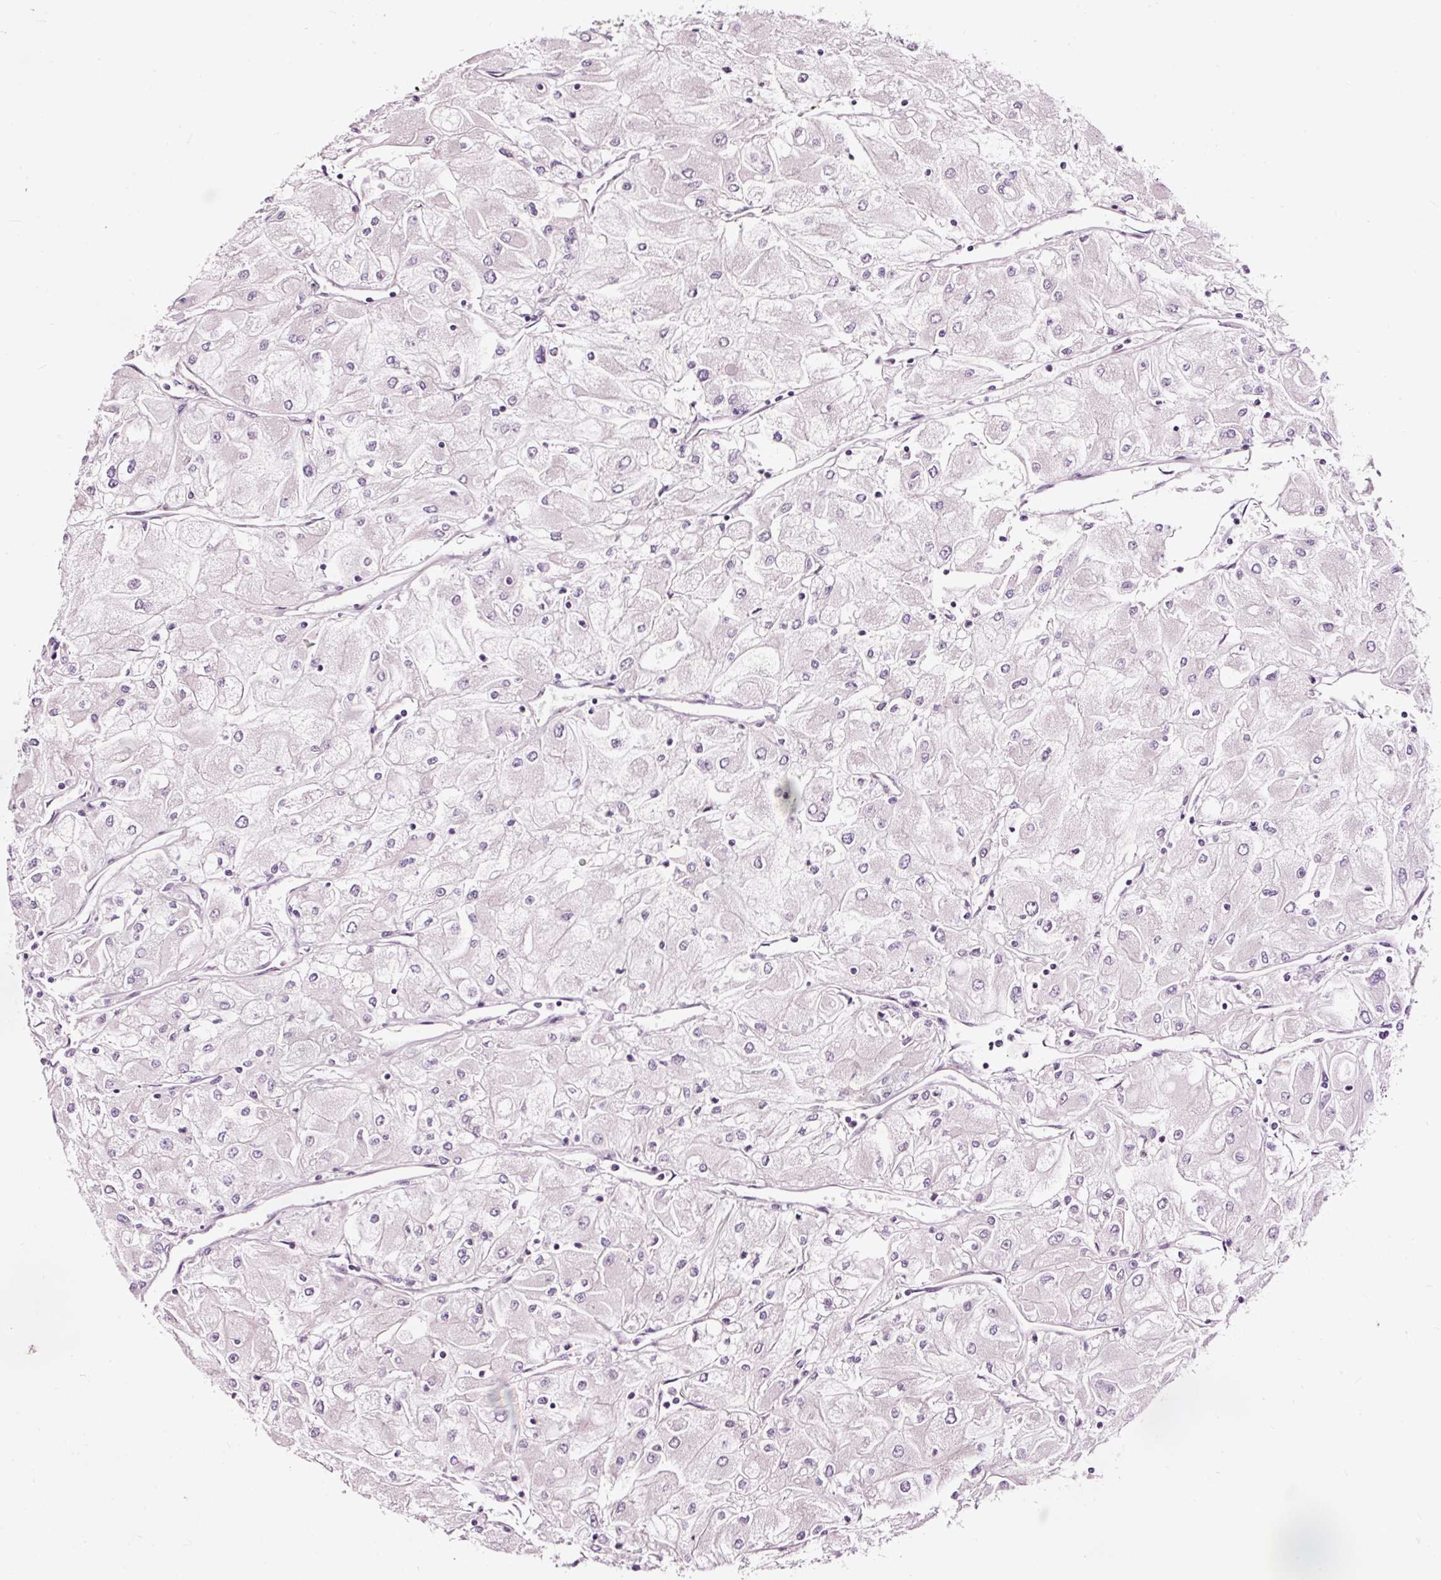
{"staining": {"intensity": "negative", "quantity": "none", "location": "none"}, "tissue": "renal cancer", "cell_type": "Tumor cells", "image_type": "cancer", "snomed": [{"axis": "morphology", "description": "Adenocarcinoma, NOS"}, {"axis": "topography", "description": "Kidney"}], "caption": "Tumor cells show no significant protein expression in renal adenocarcinoma.", "gene": "UTP14A", "patient": {"sex": "male", "age": 80}}